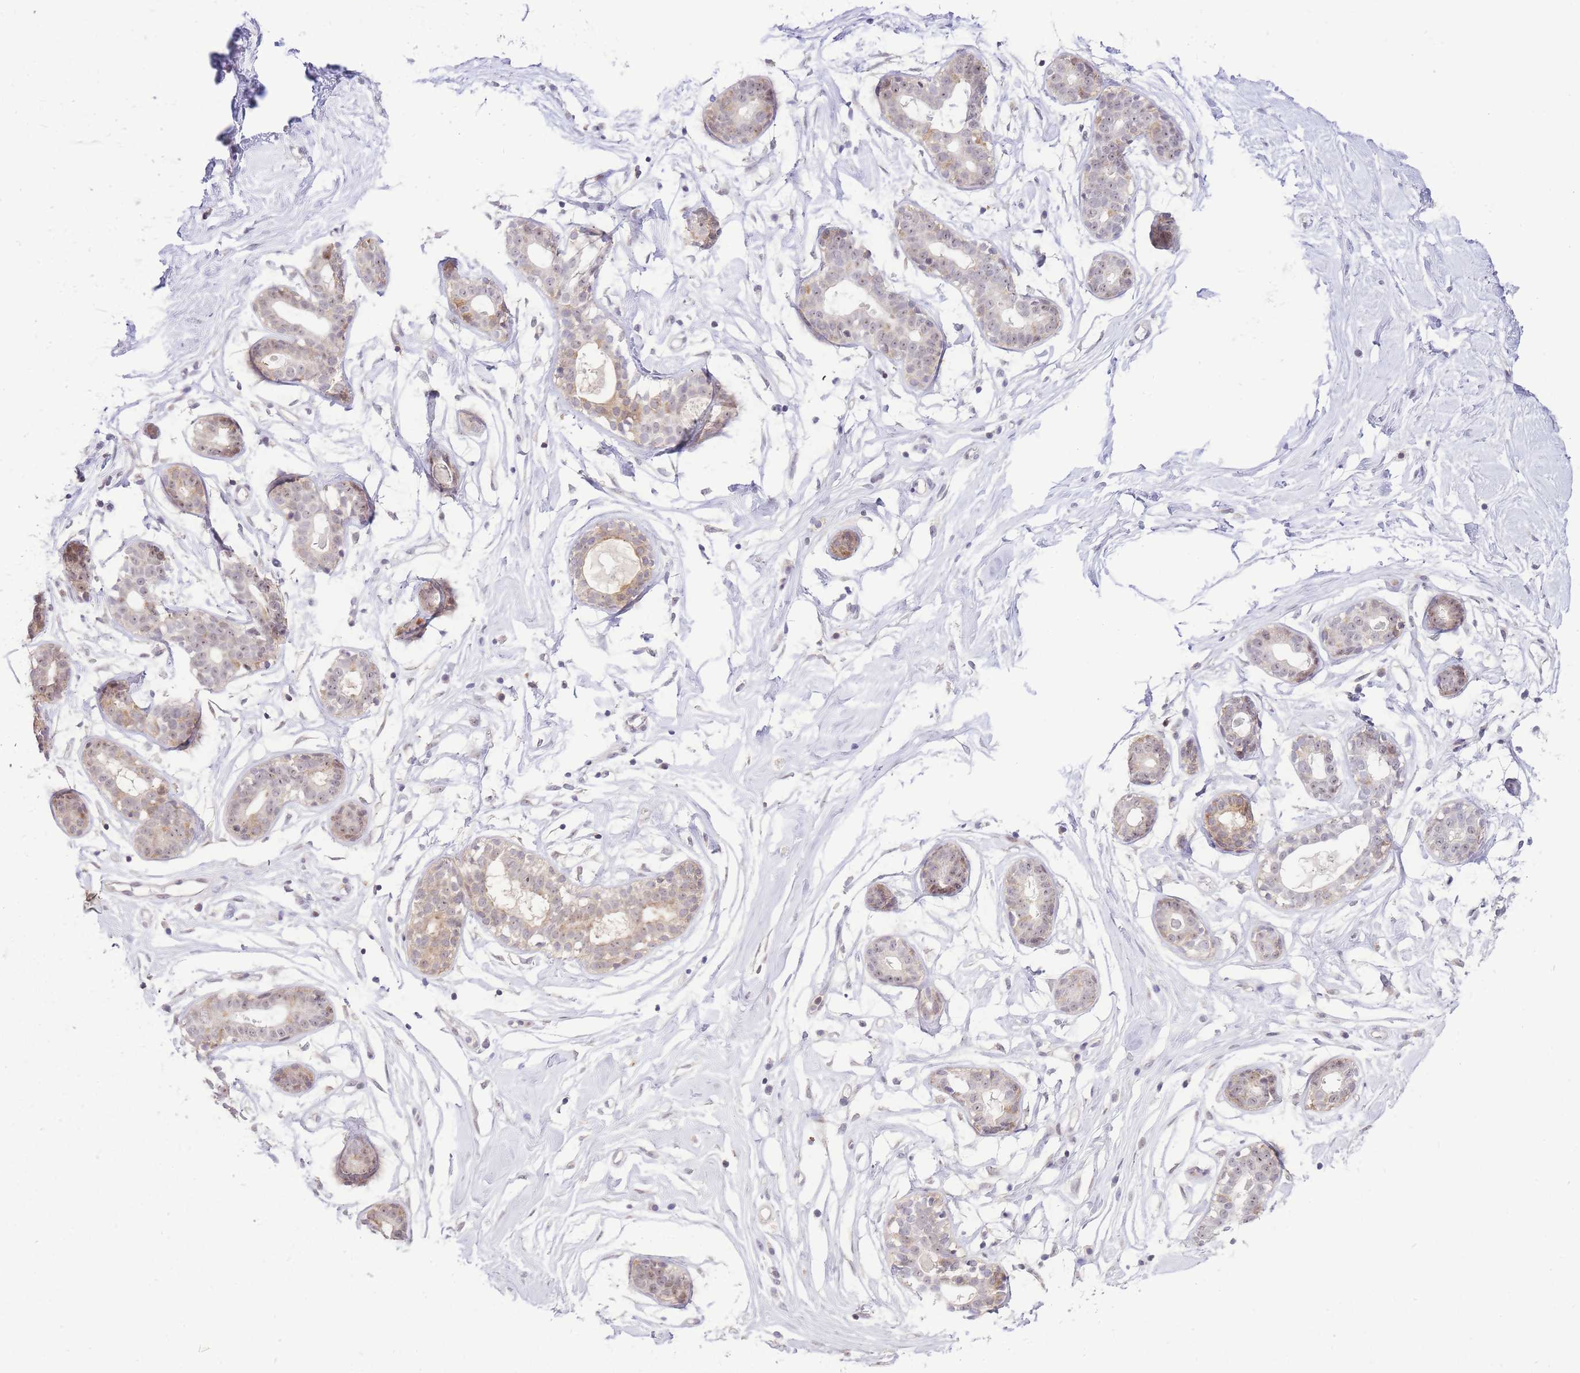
{"staining": {"intensity": "negative", "quantity": "none", "location": "none"}, "tissue": "breast", "cell_type": "Adipocytes", "image_type": "normal", "snomed": [{"axis": "morphology", "description": "Normal tissue, NOS"}, {"axis": "morphology", "description": "Adenoma, NOS"}, {"axis": "topography", "description": "Breast"}], "caption": "The image shows no staining of adipocytes in benign breast. The staining is performed using DAB (3,3'-diaminobenzidine) brown chromogen with nuclei counter-stained in using hematoxylin.", "gene": "STK39", "patient": {"sex": "female", "age": 23}}